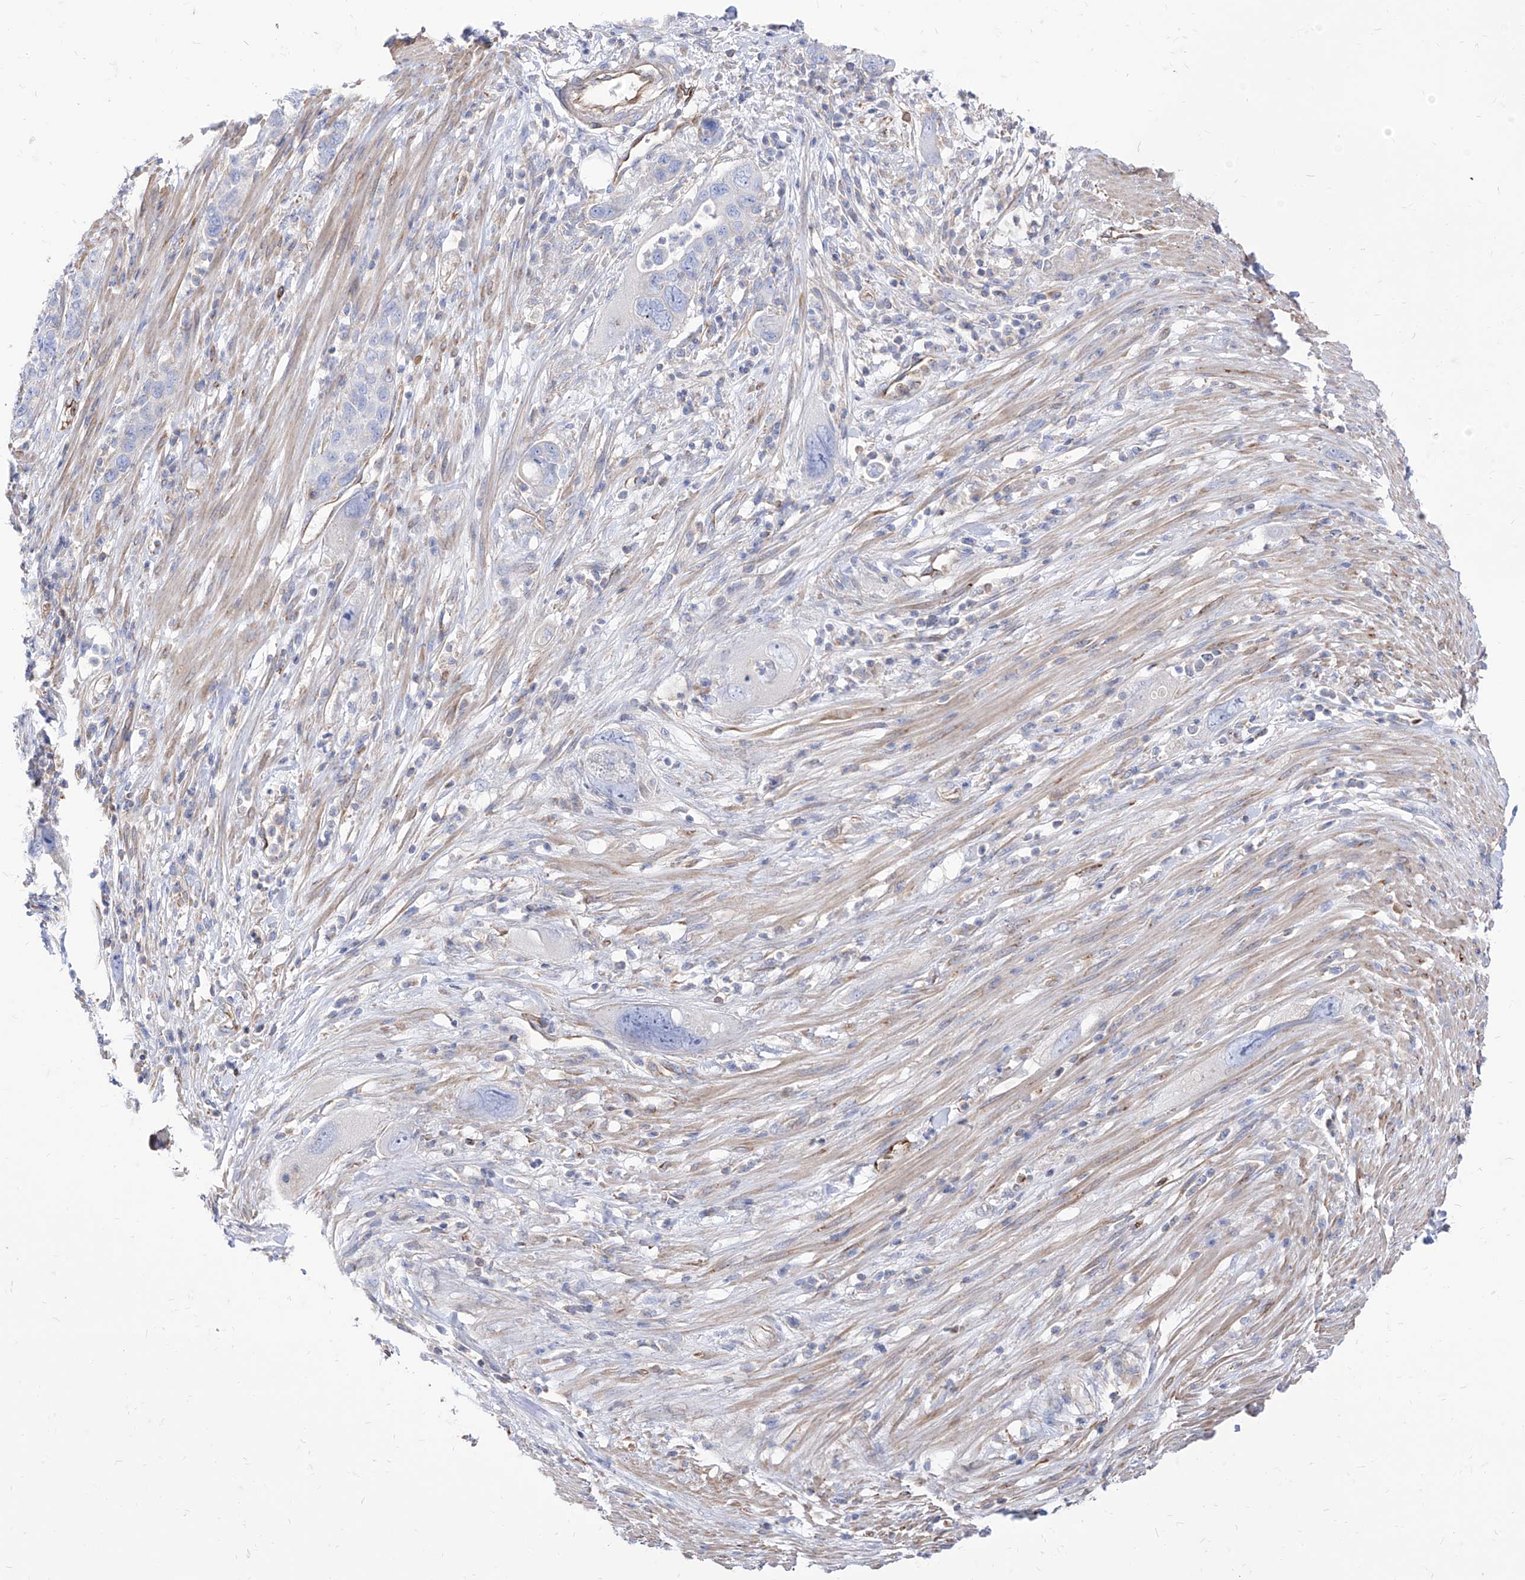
{"staining": {"intensity": "negative", "quantity": "none", "location": "none"}, "tissue": "pancreatic cancer", "cell_type": "Tumor cells", "image_type": "cancer", "snomed": [{"axis": "morphology", "description": "Adenocarcinoma, NOS"}, {"axis": "topography", "description": "Pancreas"}], "caption": "Pancreatic cancer was stained to show a protein in brown. There is no significant staining in tumor cells.", "gene": "C1orf74", "patient": {"sex": "female", "age": 71}}